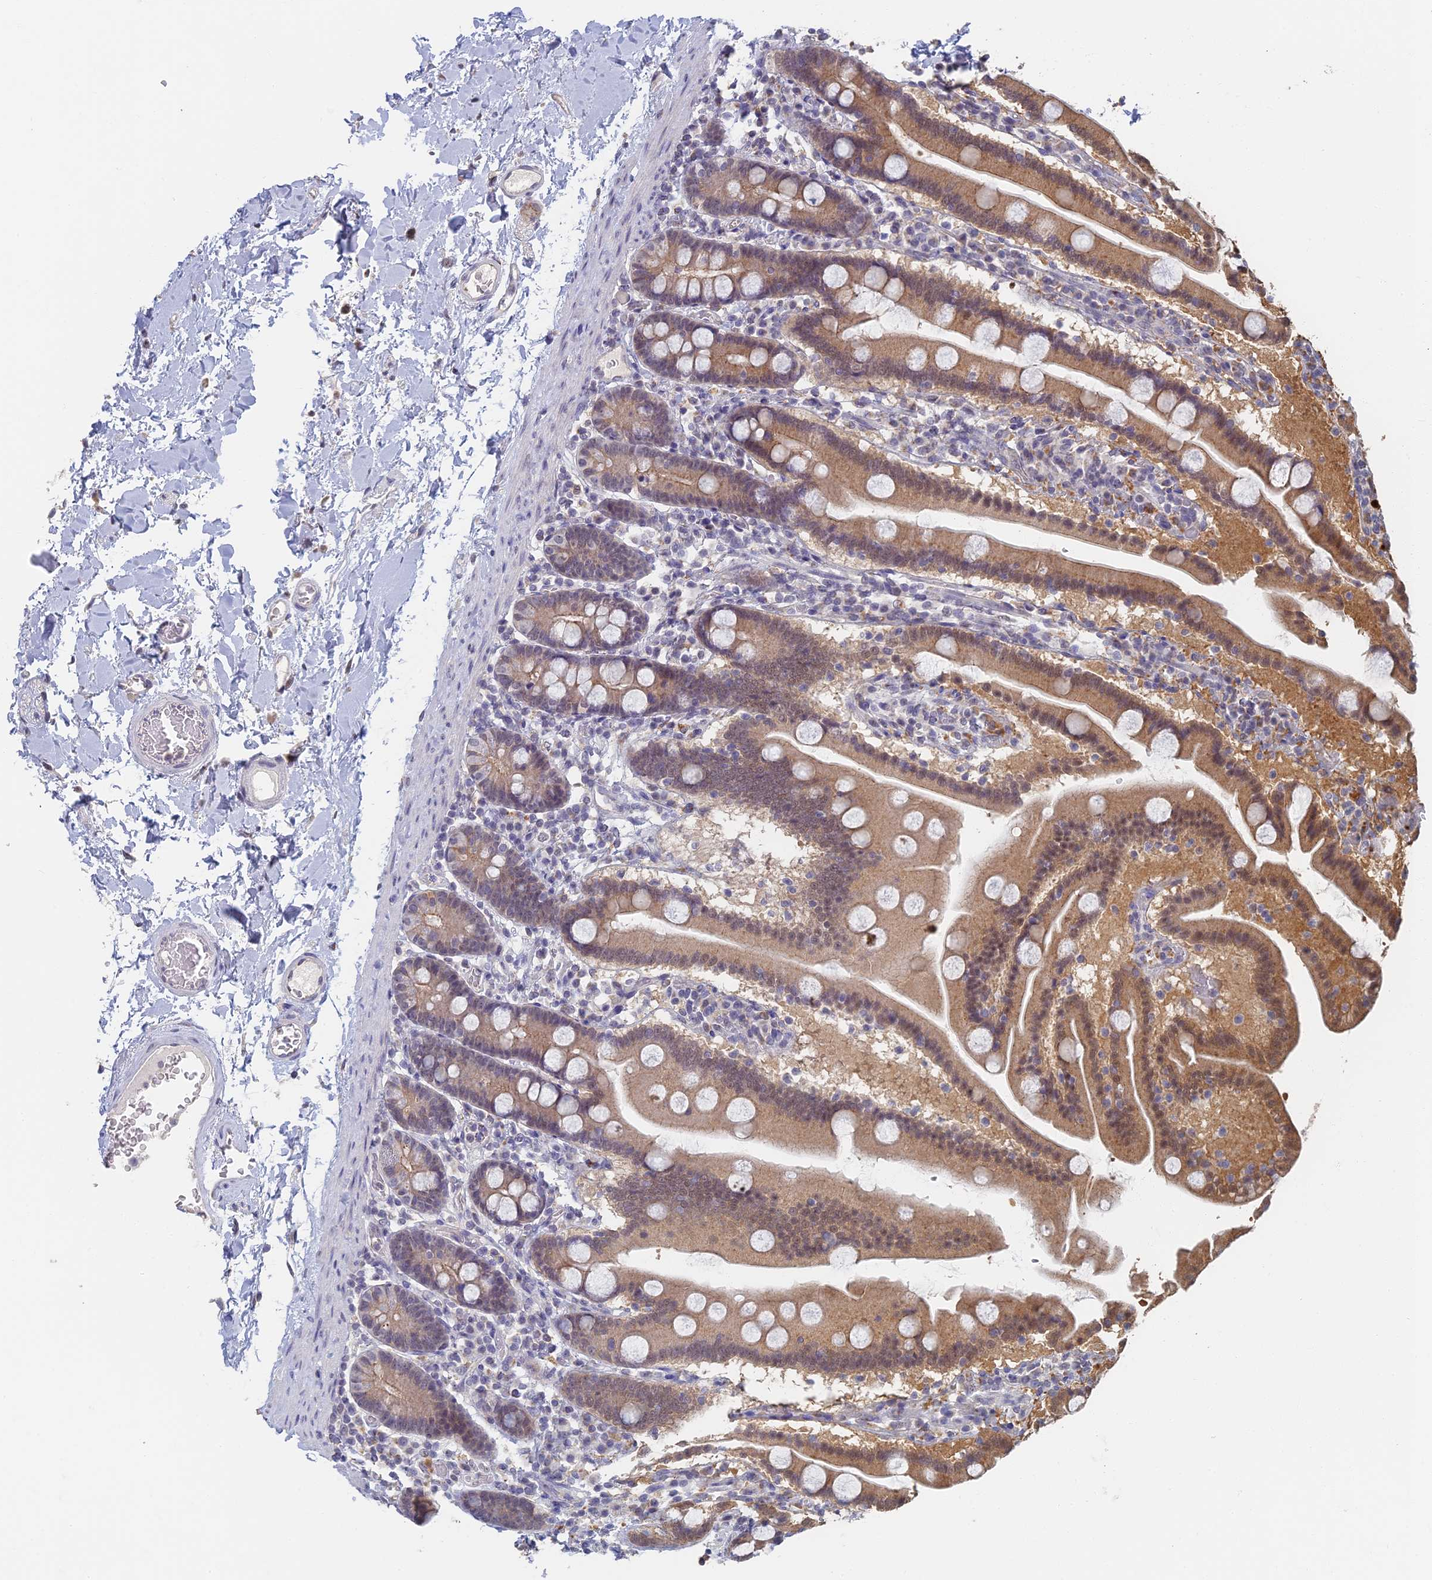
{"staining": {"intensity": "moderate", "quantity": ">75%", "location": "cytoplasmic/membranous,nuclear"}, "tissue": "duodenum", "cell_type": "Glandular cells", "image_type": "normal", "snomed": [{"axis": "morphology", "description": "Normal tissue, NOS"}, {"axis": "topography", "description": "Duodenum"}], "caption": "The photomicrograph reveals a brown stain indicating the presence of a protein in the cytoplasmic/membranous,nuclear of glandular cells in duodenum.", "gene": "GPATCH1", "patient": {"sex": "male", "age": 55}}